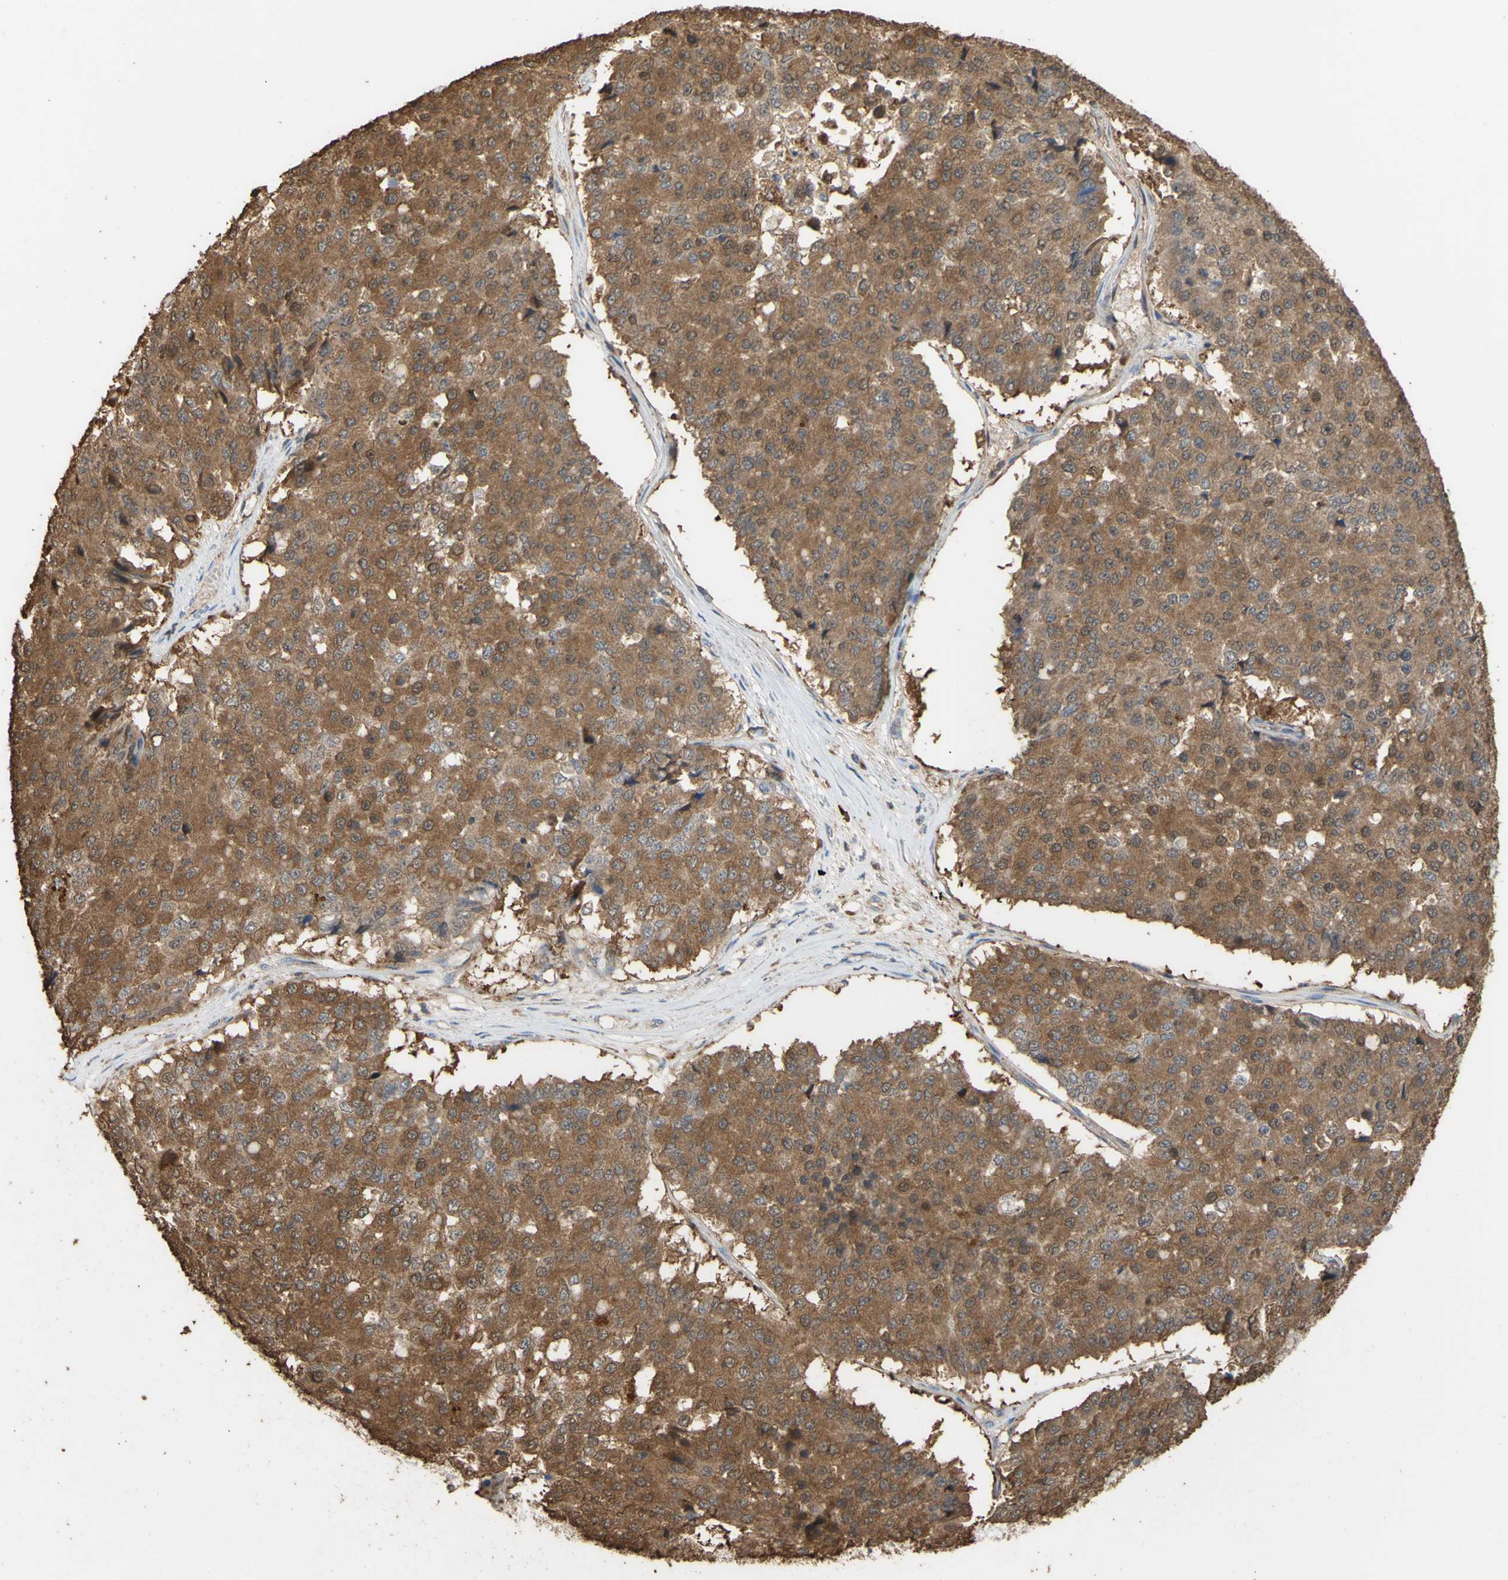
{"staining": {"intensity": "moderate", "quantity": ">75%", "location": "cytoplasmic/membranous"}, "tissue": "pancreatic cancer", "cell_type": "Tumor cells", "image_type": "cancer", "snomed": [{"axis": "morphology", "description": "Adenocarcinoma, NOS"}, {"axis": "topography", "description": "Pancreas"}], "caption": "Immunohistochemical staining of human adenocarcinoma (pancreatic) shows medium levels of moderate cytoplasmic/membranous positivity in about >75% of tumor cells. Using DAB (3,3'-diaminobenzidine) (brown) and hematoxylin (blue) stains, captured at high magnification using brightfield microscopy.", "gene": "ALDH9A1", "patient": {"sex": "male", "age": 50}}